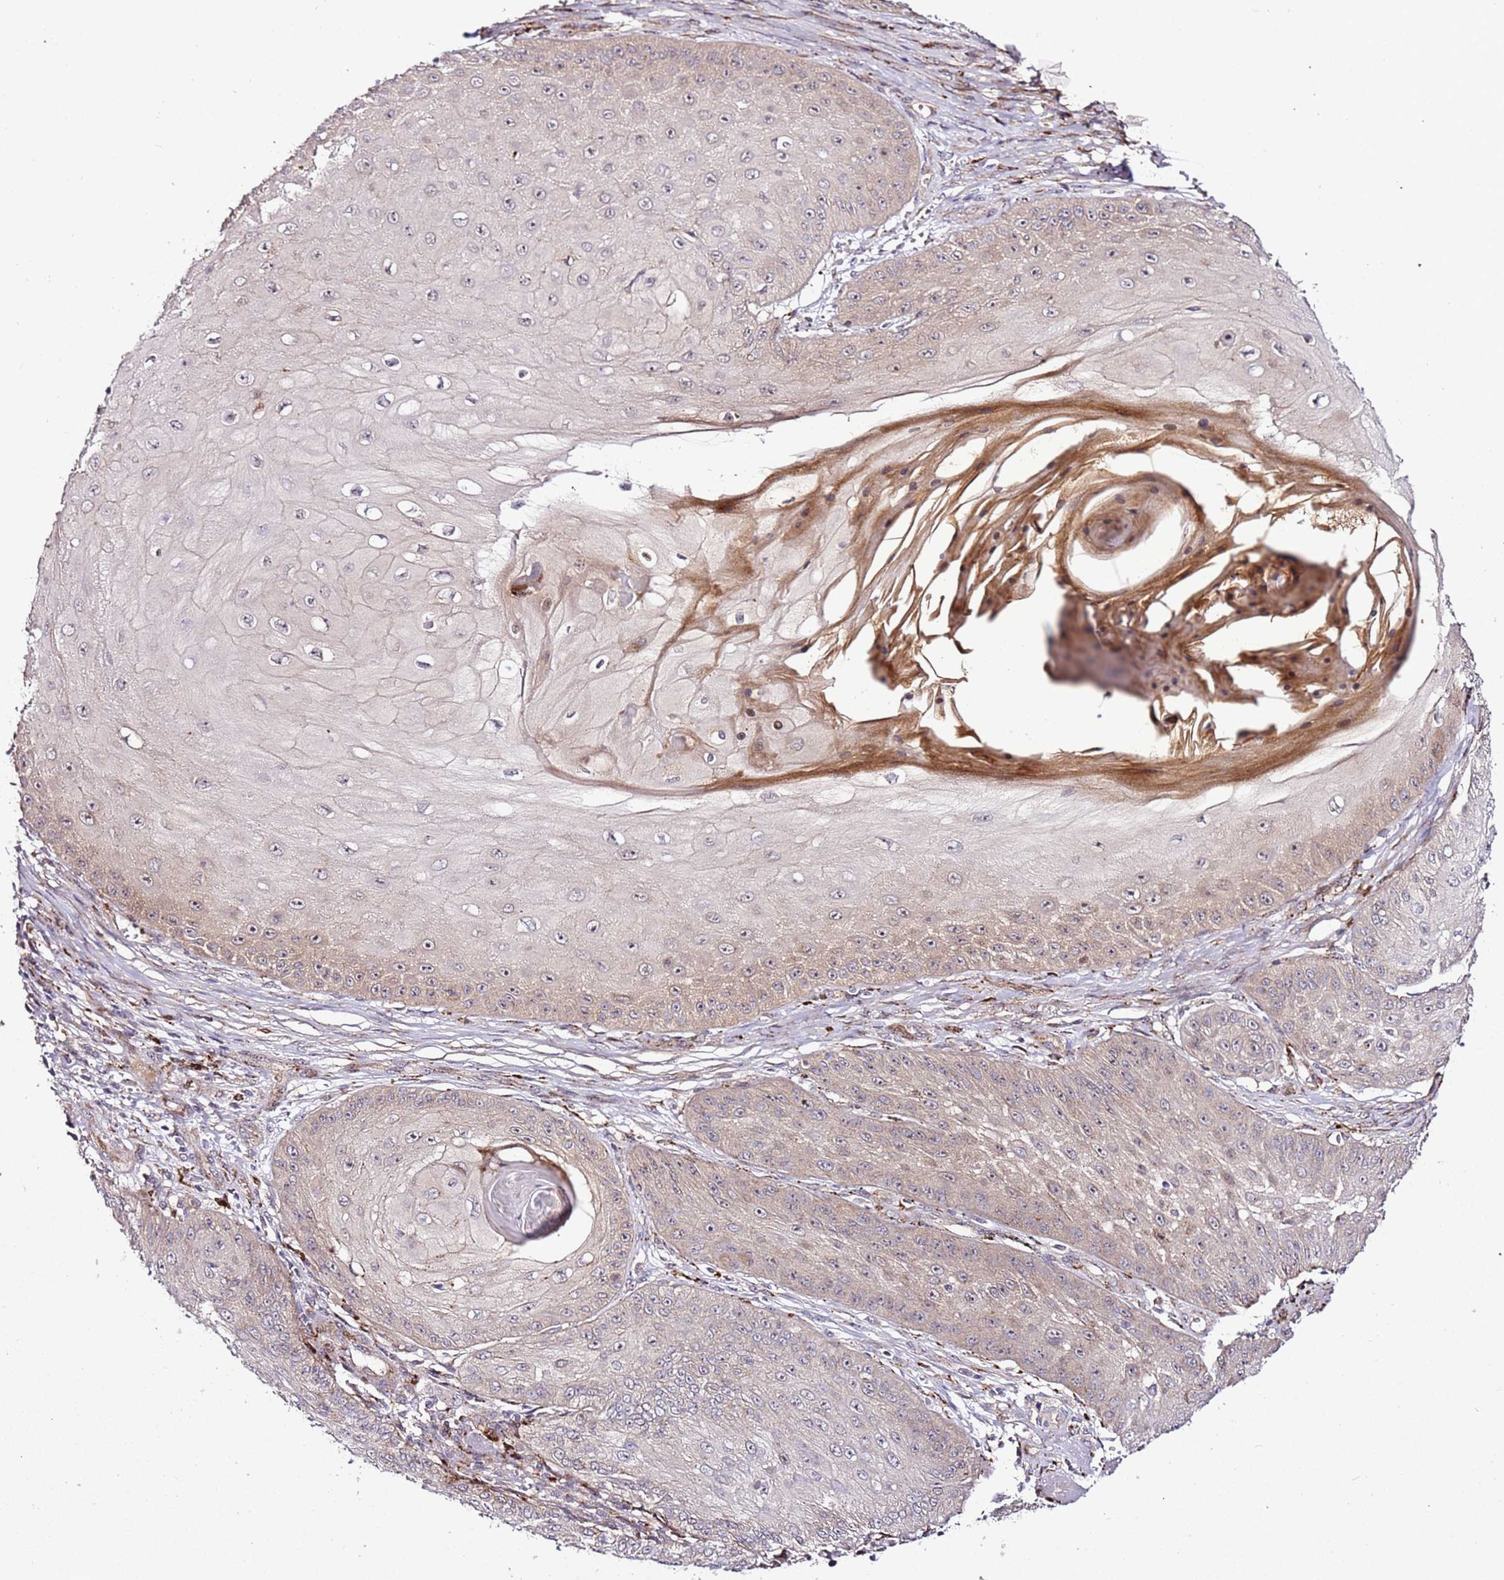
{"staining": {"intensity": "weak", "quantity": "<25%", "location": "cytoplasmic/membranous"}, "tissue": "skin cancer", "cell_type": "Tumor cells", "image_type": "cancer", "snomed": [{"axis": "morphology", "description": "Squamous cell carcinoma, NOS"}, {"axis": "topography", "description": "Skin"}], "caption": "There is no significant expression in tumor cells of skin squamous cell carcinoma.", "gene": "PVRIG", "patient": {"sex": "male", "age": 70}}